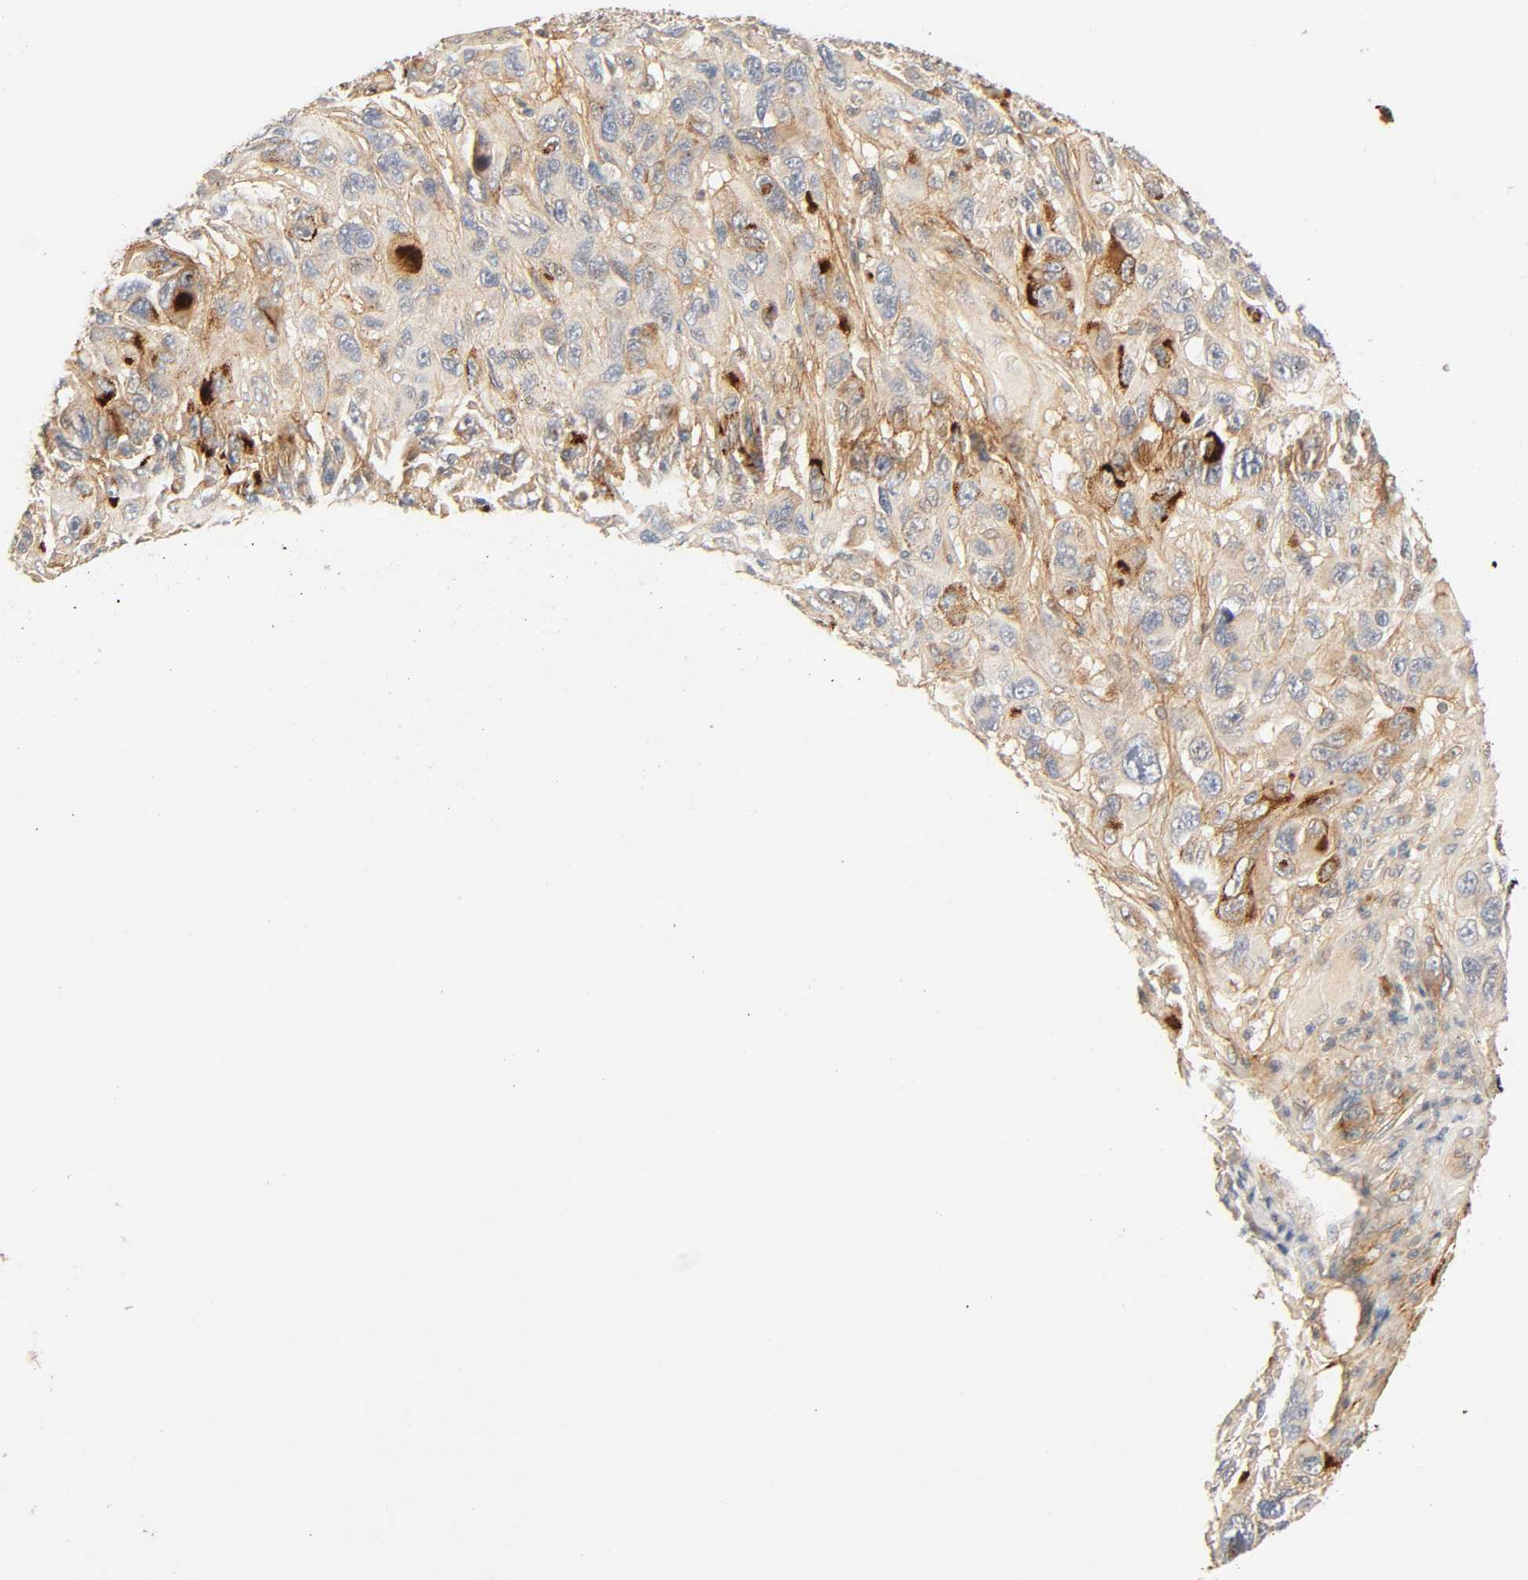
{"staining": {"intensity": "weak", "quantity": "25%-75%", "location": "cytoplasmic/membranous"}, "tissue": "melanoma", "cell_type": "Tumor cells", "image_type": "cancer", "snomed": [{"axis": "morphology", "description": "Malignant melanoma, NOS"}, {"axis": "topography", "description": "Skin"}], "caption": "DAB (3,3'-diaminobenzidine) immunohistochemical staining of melanoma demonstrates weak cytoplasmic/membranous protein staining in about 25%-75% of tumor cells.", "gene": "CACNA1G", "patient": {"sex": "male", "age": 53}}